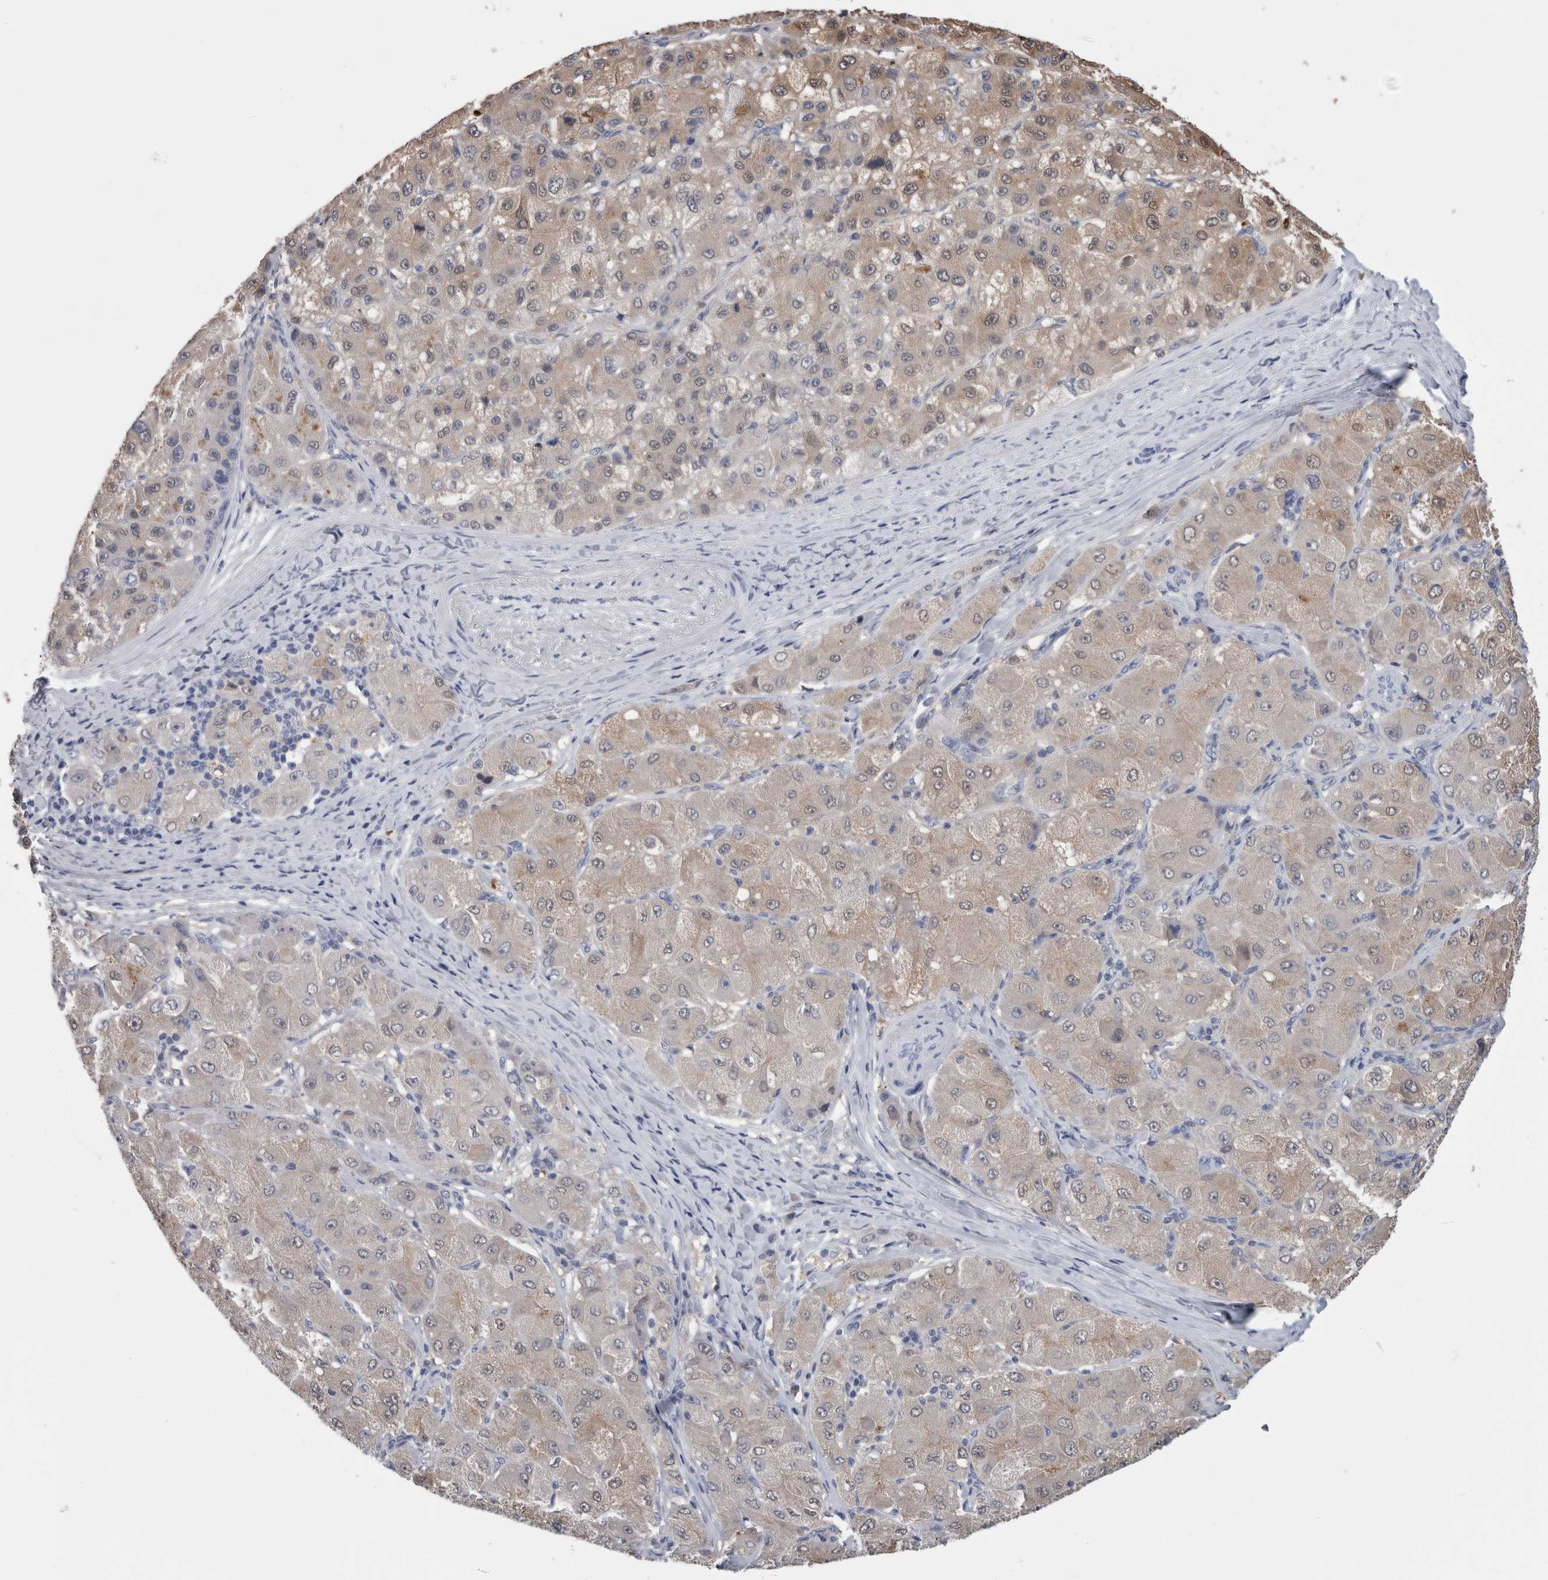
{"staining": {"intensity": "weak", "quantity": "25%-75%", "location": "cytoplasmic/membranous"}, "tissue": "liver cancer", "cell_type": "Tumor cells", "image_type": "cancer", "snomed": [{"axis": "morphology", "description": "Carcinoma, Hepatocellular, NOS"}, {"axis": "topography", "description": "Liver"}], "caption": "Immunohistochemical staining of liver cancer (hepatocellular carcinoma) exhibits weak cytoplasmic/membranous protein positivity in about 25%-75% of tumor cells.", "gene": "CA8", "patient": {"sex": "male", "age": 80}}